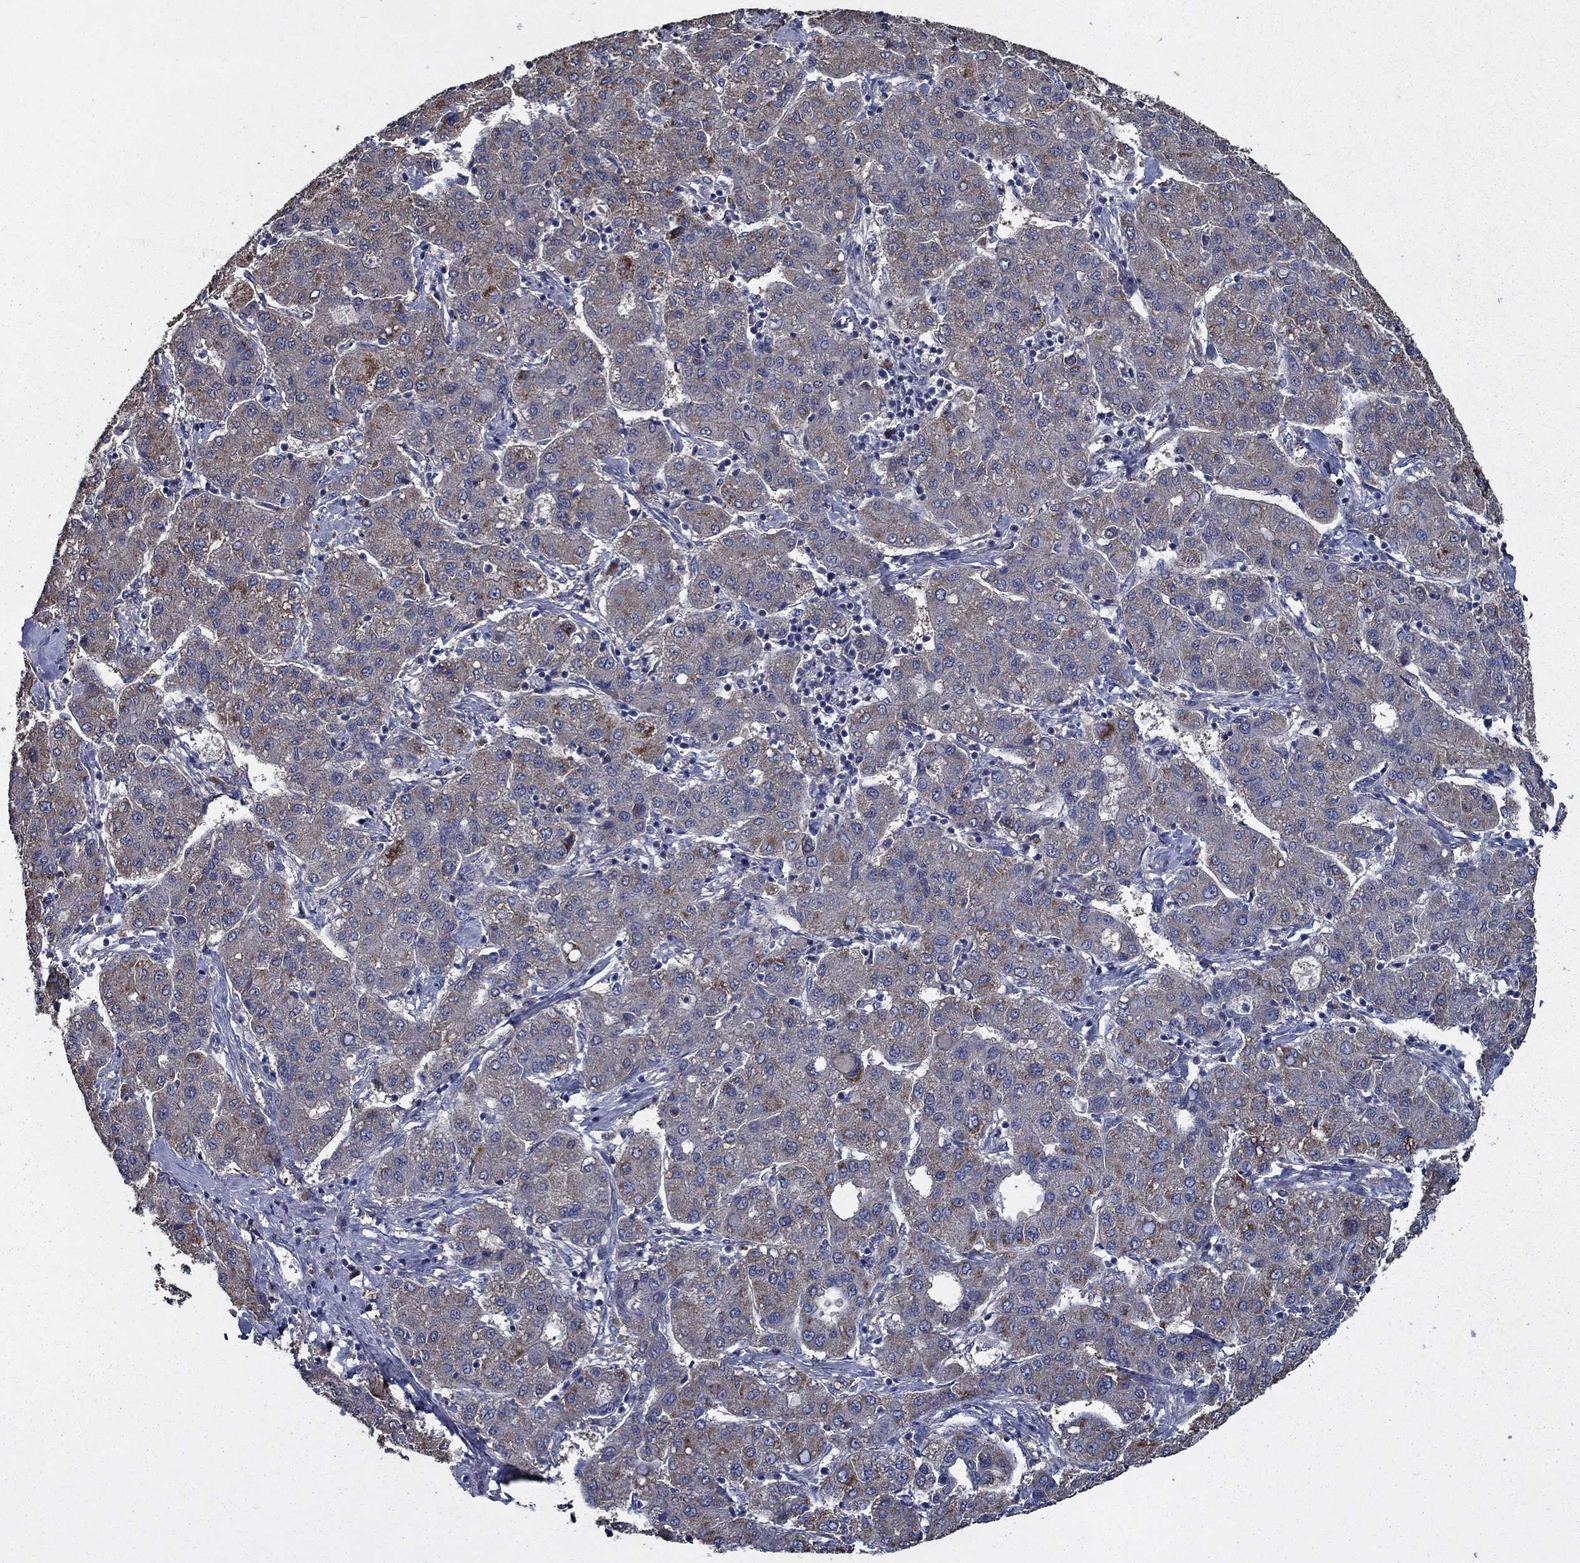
{"staining": {"intensity": "strong", "quantity": "25%-75%", "location": "cytoplasmic/membranous"}, "tissue": "liver cancer", "cell_type": "Tumor cells", "image_type": "cancer", "snomed": [{"axis": "morphology", "description": "Carcinoma, Hepatocellular, NOS"}, {"axis": "topography", "description": "Liver"}], "caption": "Liver hepatocellular carcinoma was stained to show a protein in brown. There is high levels of strong cytoplasmic/membranous staining in about 25%-75% of tumor cells. The protein is shown in brown color, while the nuclei are stained blue.", "gene": "SLC44A1", "patient": {"sex": "male", "age": 65}}